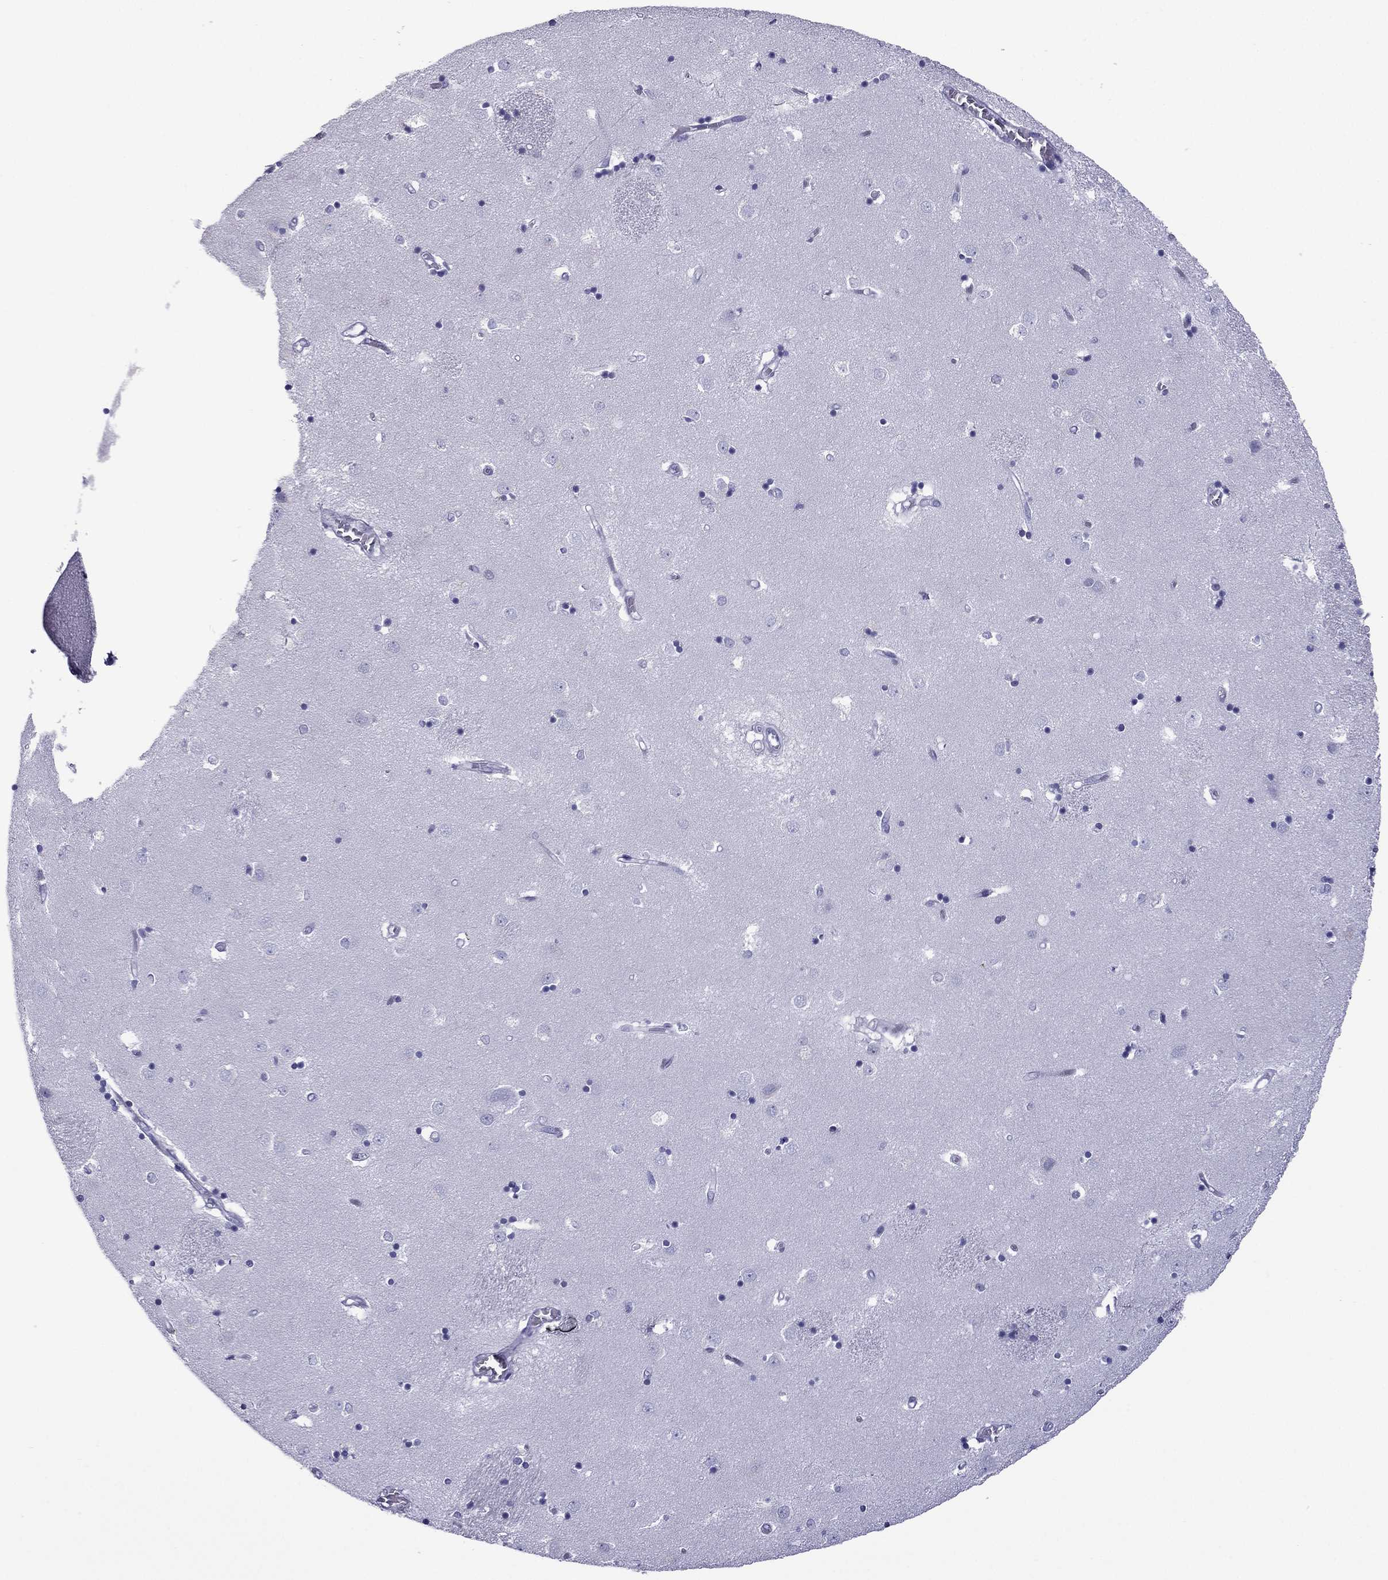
{"staining": {"intensity": "negative", "quantity": "none", "location": "none"}, "tissue": "caudate", "cell_type": "Glial cells", "image_type": "normal", "snomed": [{"axis": "morphology", "description": "Normal tissue, NOS"}, {"axis": "topography", "description": "Lateral ventricle wall"}], "caption": "Normal caudate was stained to show a protein in brown. There is no significant staining in glial cells. The staining was performed using DAB (3,3'-diaminobenzidine) to visualize the protein expression in brown, while the nuclei were stained in blue with hematoxylin (Magnification: 20x).", "gene": "MYLK3", "patient": {"sex": "male", "age": 54}}